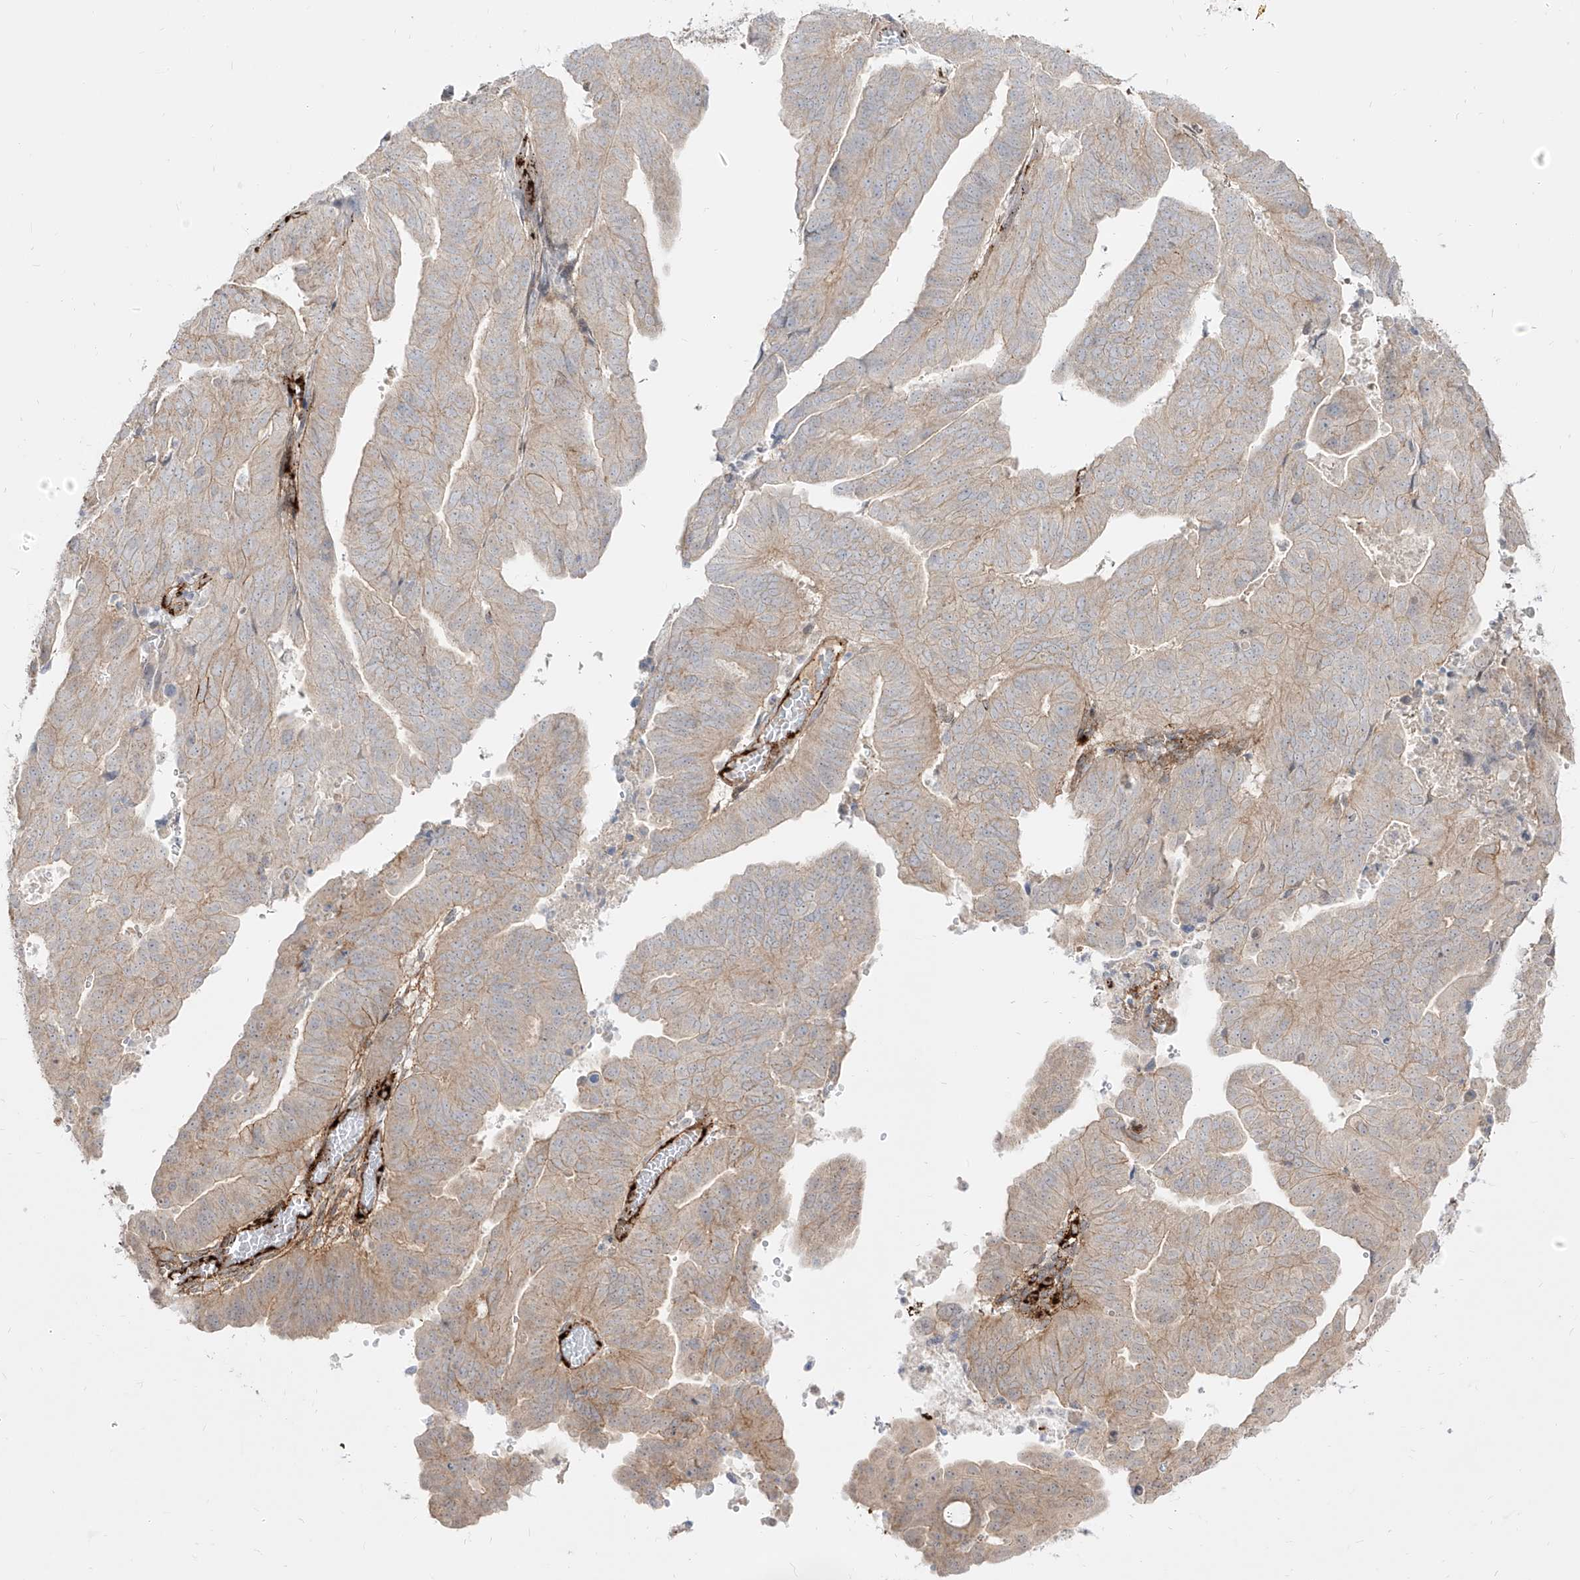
{"staining": {"intensity": "weak", "quantity": ">75%", "location": "cytoplasmic/membranous"}, "tissue": "endometrial cancer", "cell_type": "Tumor cells", "image_type": "cancer", "snomed": [{"axis": "morphology", "description": "Adenocarcinoma, NOS"}, {"axis": "topography", "description": "Uterus"}], "caption": "Immunohistochemical staining of human endometrial cancer displays low levels of weak cytoplasmic/membranous positivity in approximately >75% of tumor cells.", "gene": "ZGRF1", "patient": {"sex": "female", "age": 77}}